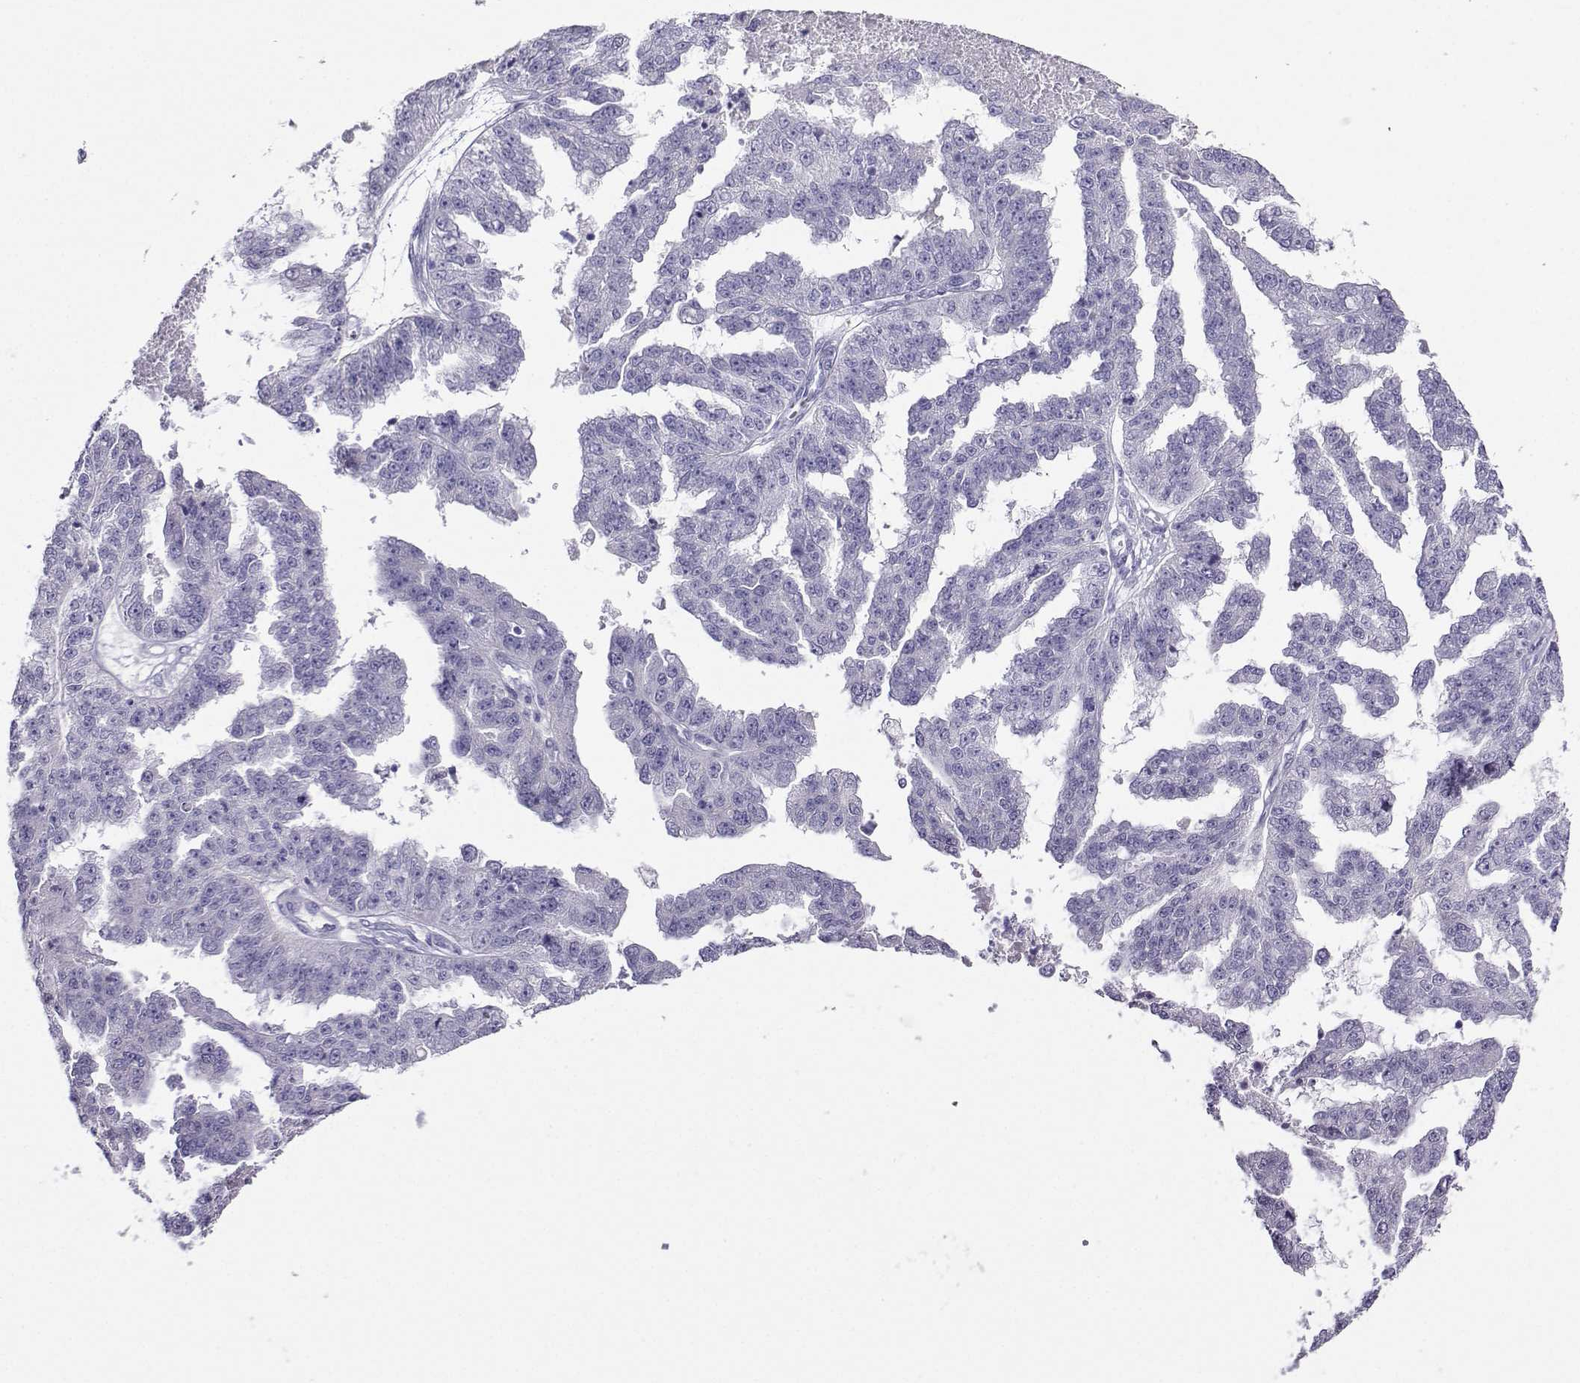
{"staining": {"intensity": "negative", "quantity": "none", "location": "none"}, "tissue": "ovarian cancer", "cell_type": "Tumor cells", "image_type": "cancer", "snomed": [{"axis": "morphology", "description": "Cystadenocarcinoma, serous, NOS"}, {"axis": "topography", "description": "Ovary"}], "caption": "IHC image of neoplastic tissue: serous cystadenocarcinoma (ovarian) stained with DAB exhibits no significant protein staining in tumor cells.", "gene": "FBXO24", "patient": {"sex": "female", "age": 58}}